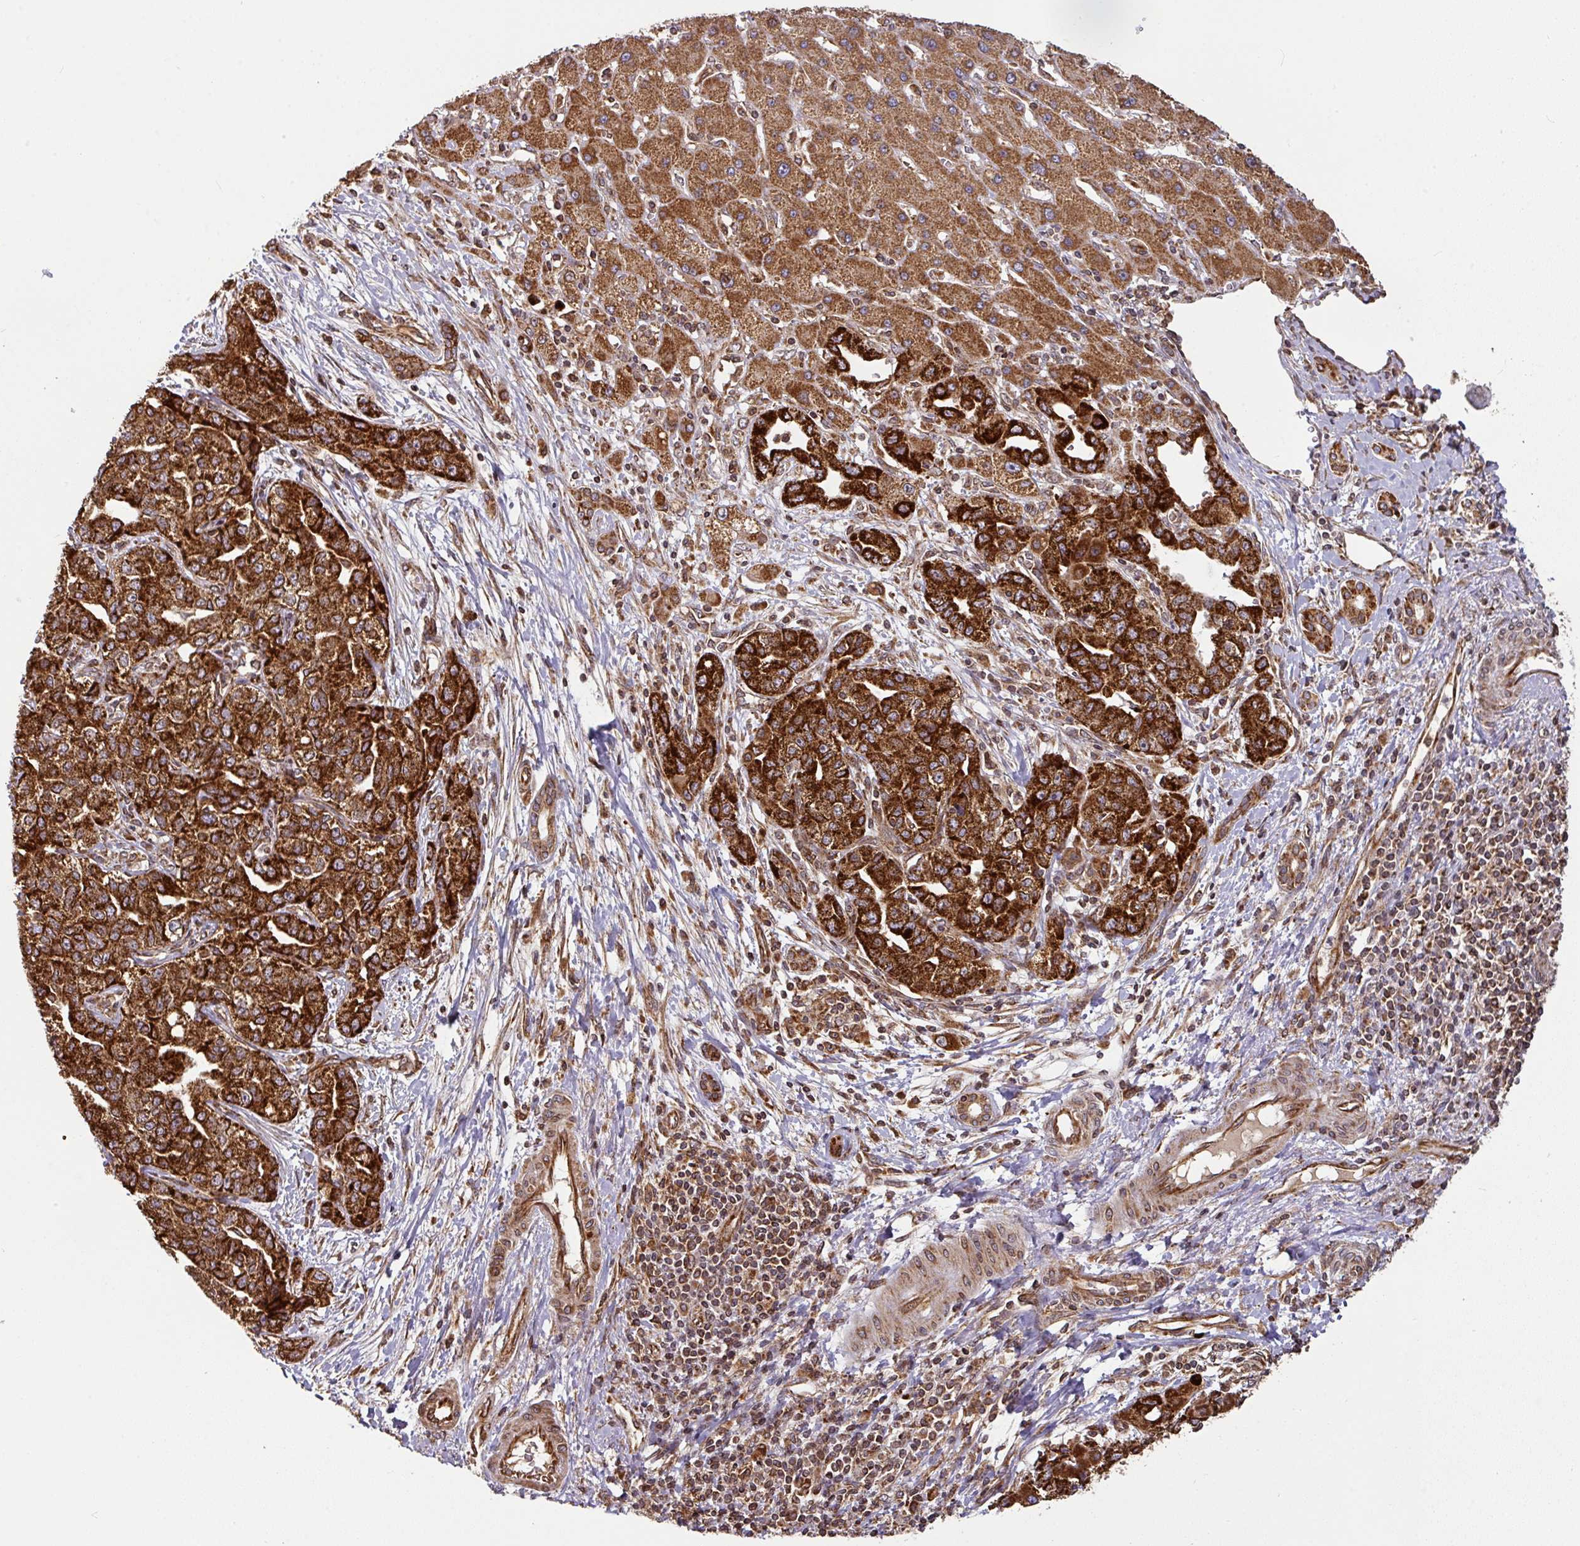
{"staining": {"intensity": "strong", "quantity": ">75%", "location": "cytoplasmic/membranous"}, "tissue": "liver cancer", "cell_type": "Tumor cells", "image_type": "cancer", "snomed": [{"axis": "morphology", "description": "Cholangiocarcinoma"}, {"axis": "topography", "description": "Liver"}], "caption": "The image exhibits immunohistochemical staining of liver cholangiocarcinoma. There is strong cytoplasmic/membranous staining is identified in about >75% of tumor cells.", "gene": "TRAP1", "patient": {"sex": "male", "age": 59}}